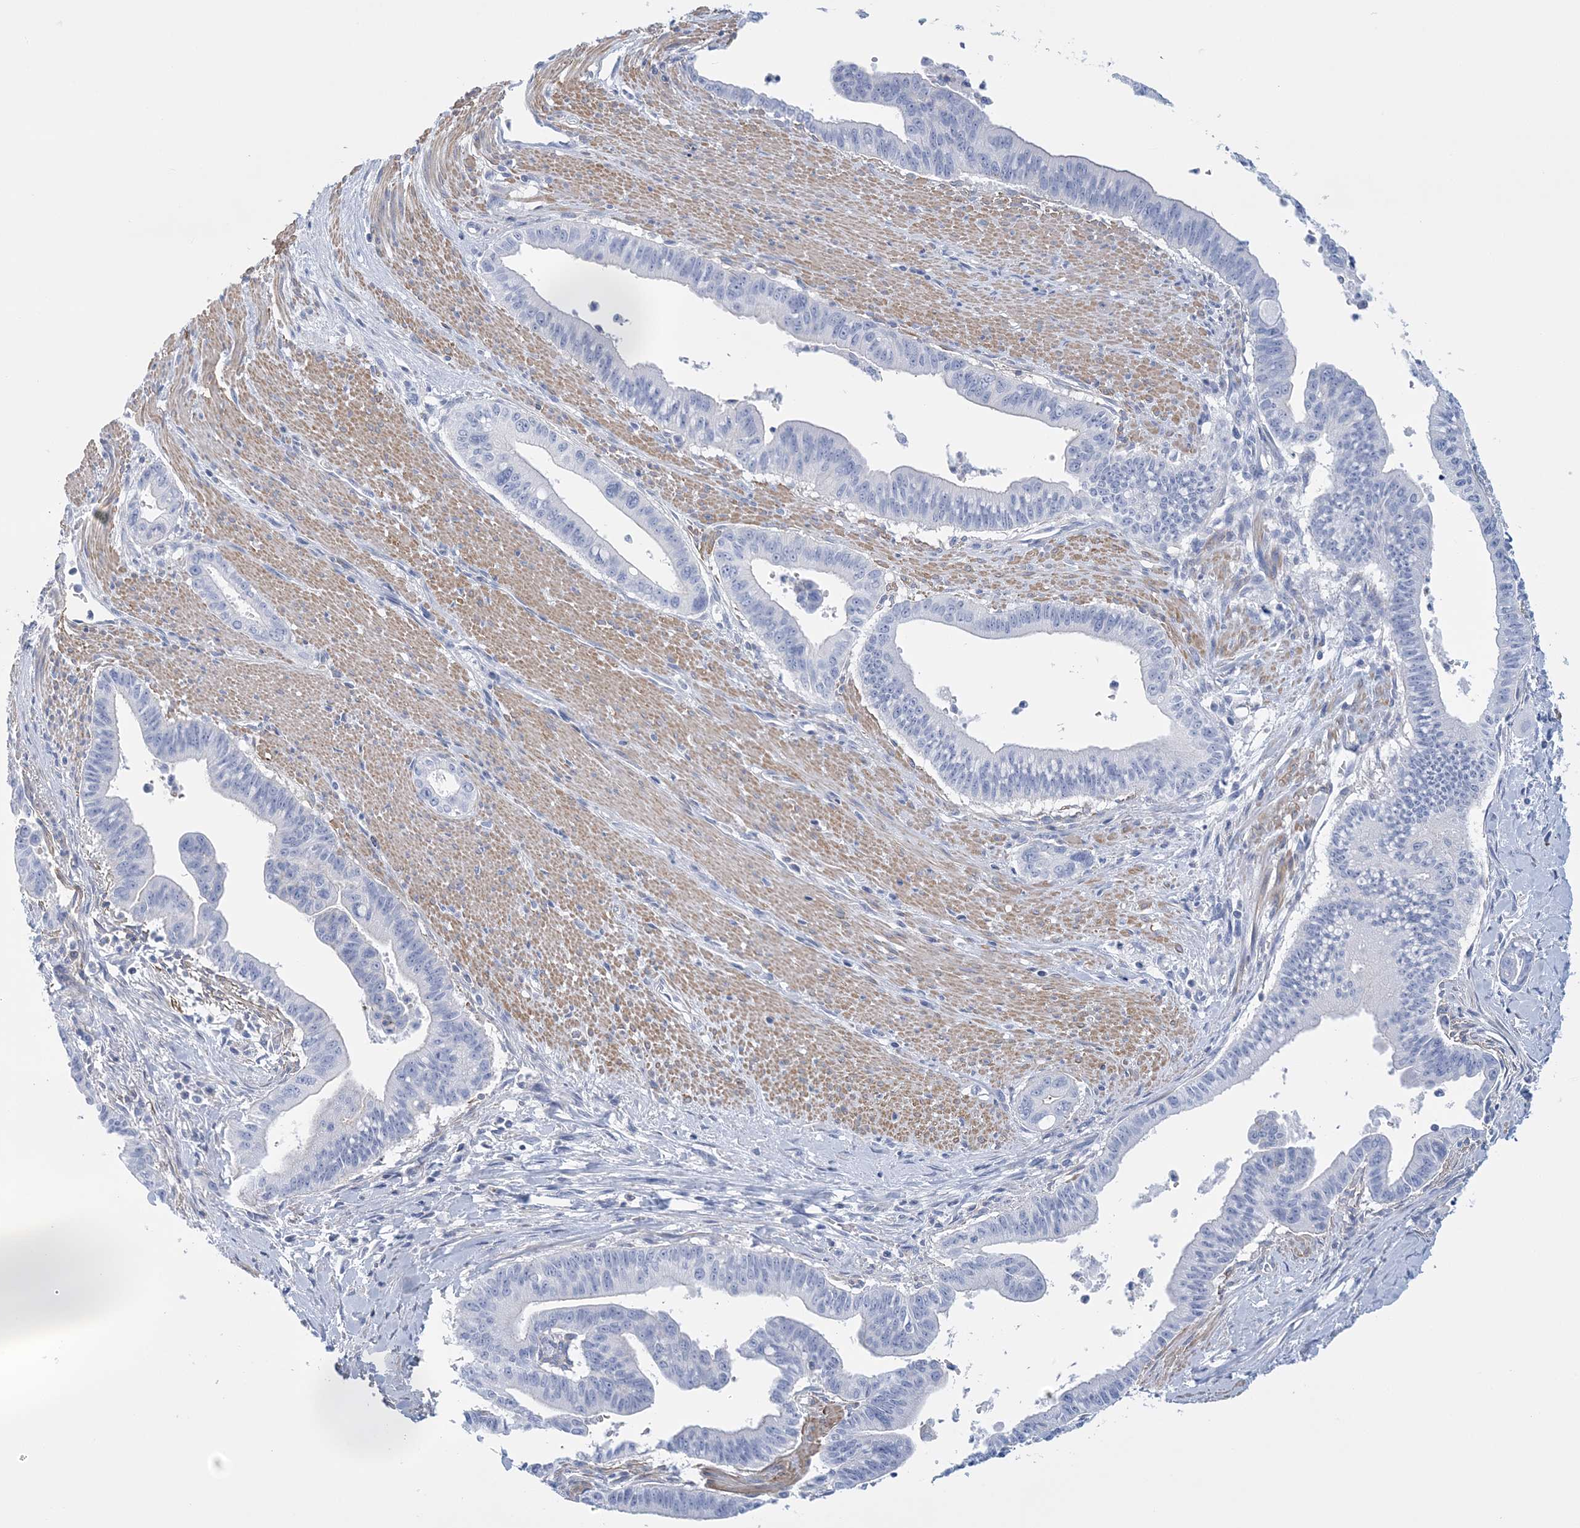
{"staining": {"intensity": "negative", "quantity": "none", "location": "none"}, "tissue": "pancreatic cancer", "cell_type": "Tumor cells", "image_type": "cancer", "snomed": [{"axis": "morphology", "description": "Adenocarcinoma, NOS"}, {"axis": "topography", "description": "Pancreas"}], "caption": "Tumor cells show no significant expression in adenocarcinoma (pancreatic).", "gene": "C11orf21", "patient": {"sex": "male", "age": 70}}